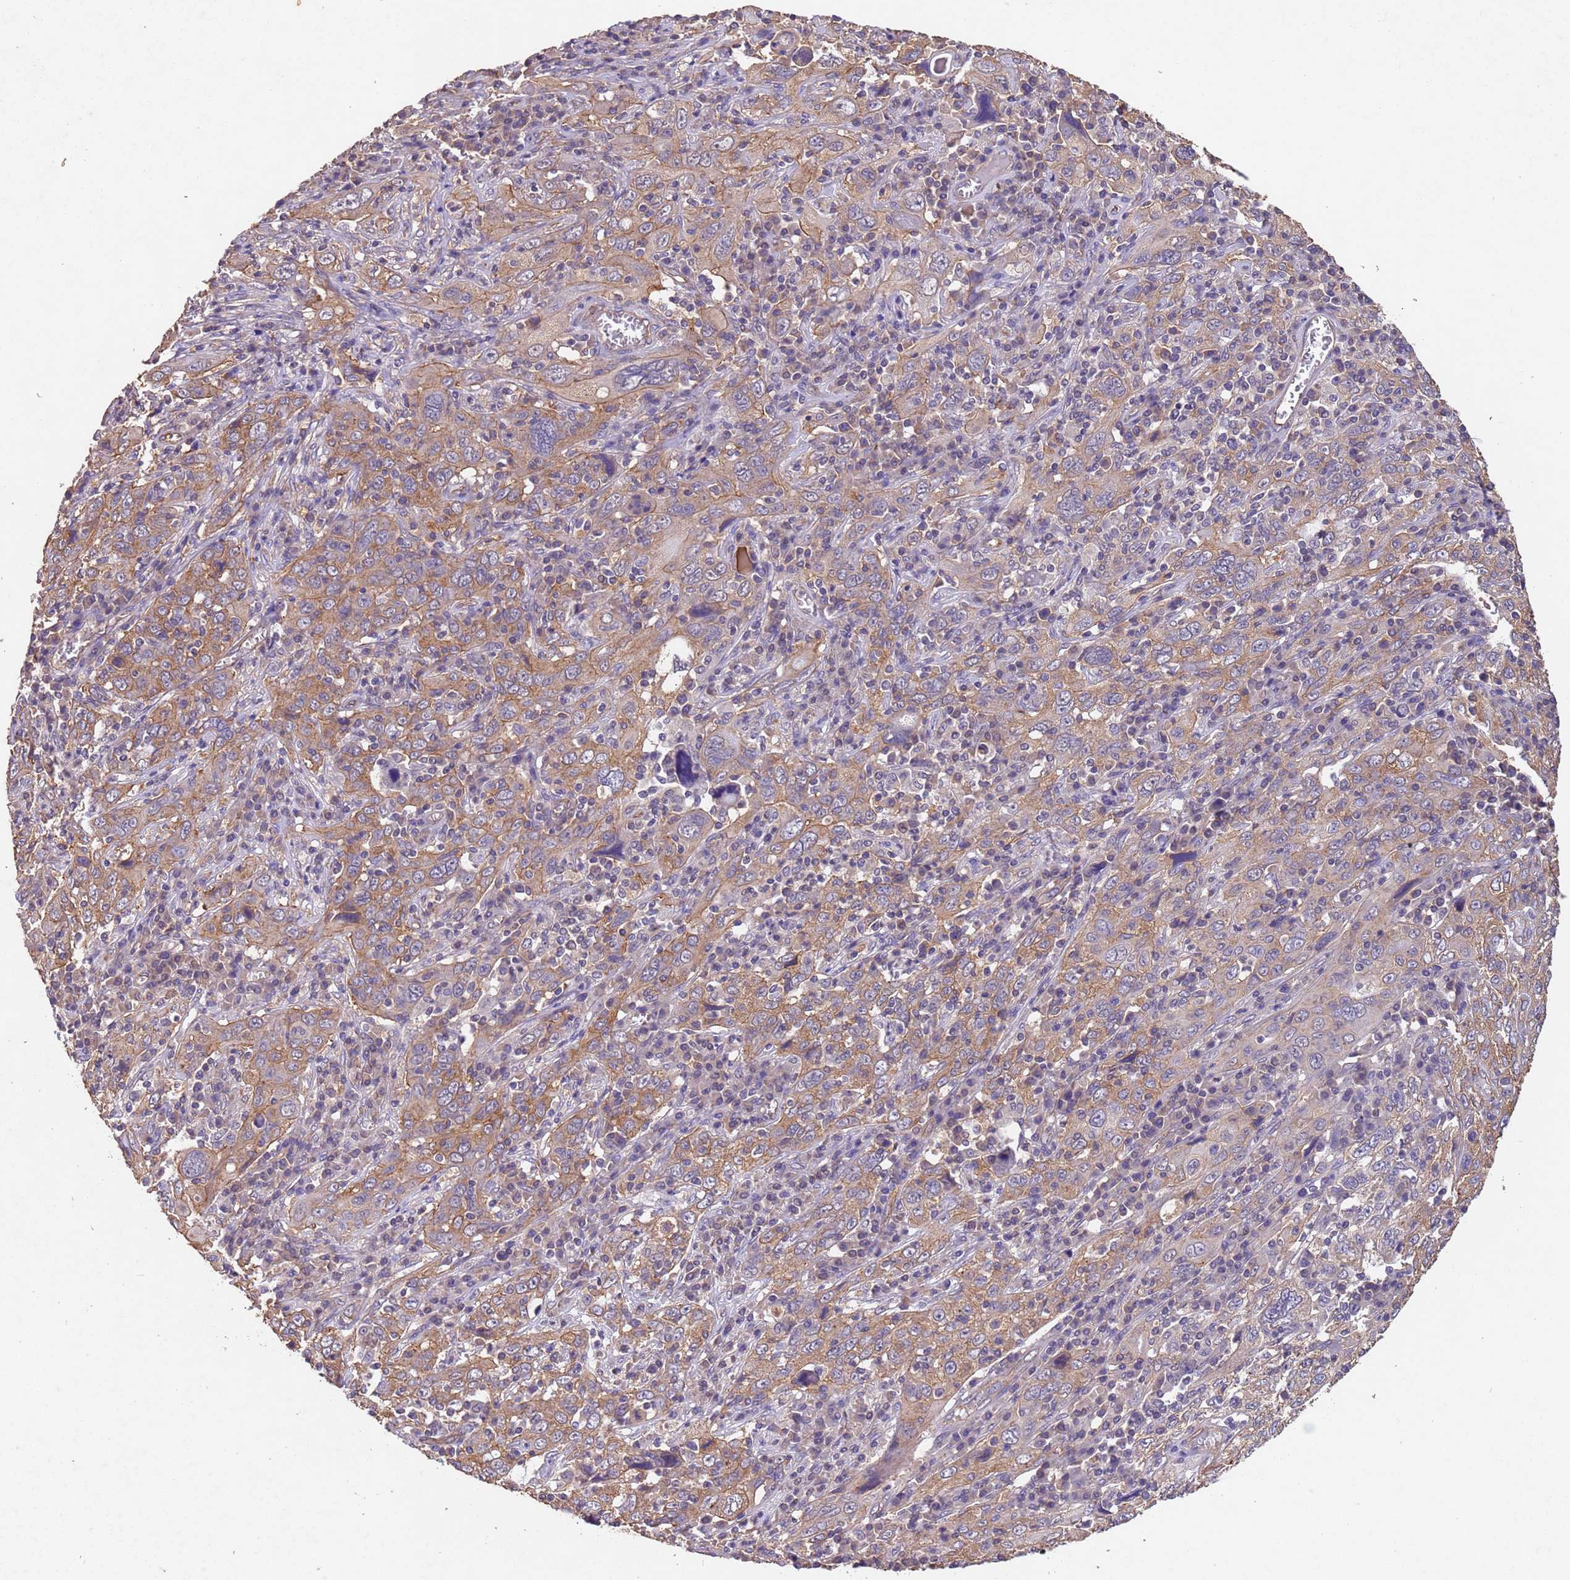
{"staining": {"intensity": "moderate", "quantity": ">75%", "location": "cytoplasmic/membranous"}, "tissue": "cervical cancer", "cell_type": "Tumor cells", "image_type": "cancer", "snomed": [{"axis": "morphology", "description": "Squamous cell carcinoma, NOS"}, {"axis": "topography", "description": "Cervix"}], "caption": "This is a histology image of immunohistochemistry staining of cervical cancer, which shows moderate staining in the cytoplasmic/membranous of tumor cells.", "gene": "MTX3", "patient": {"sex": "female", "age": 46}}